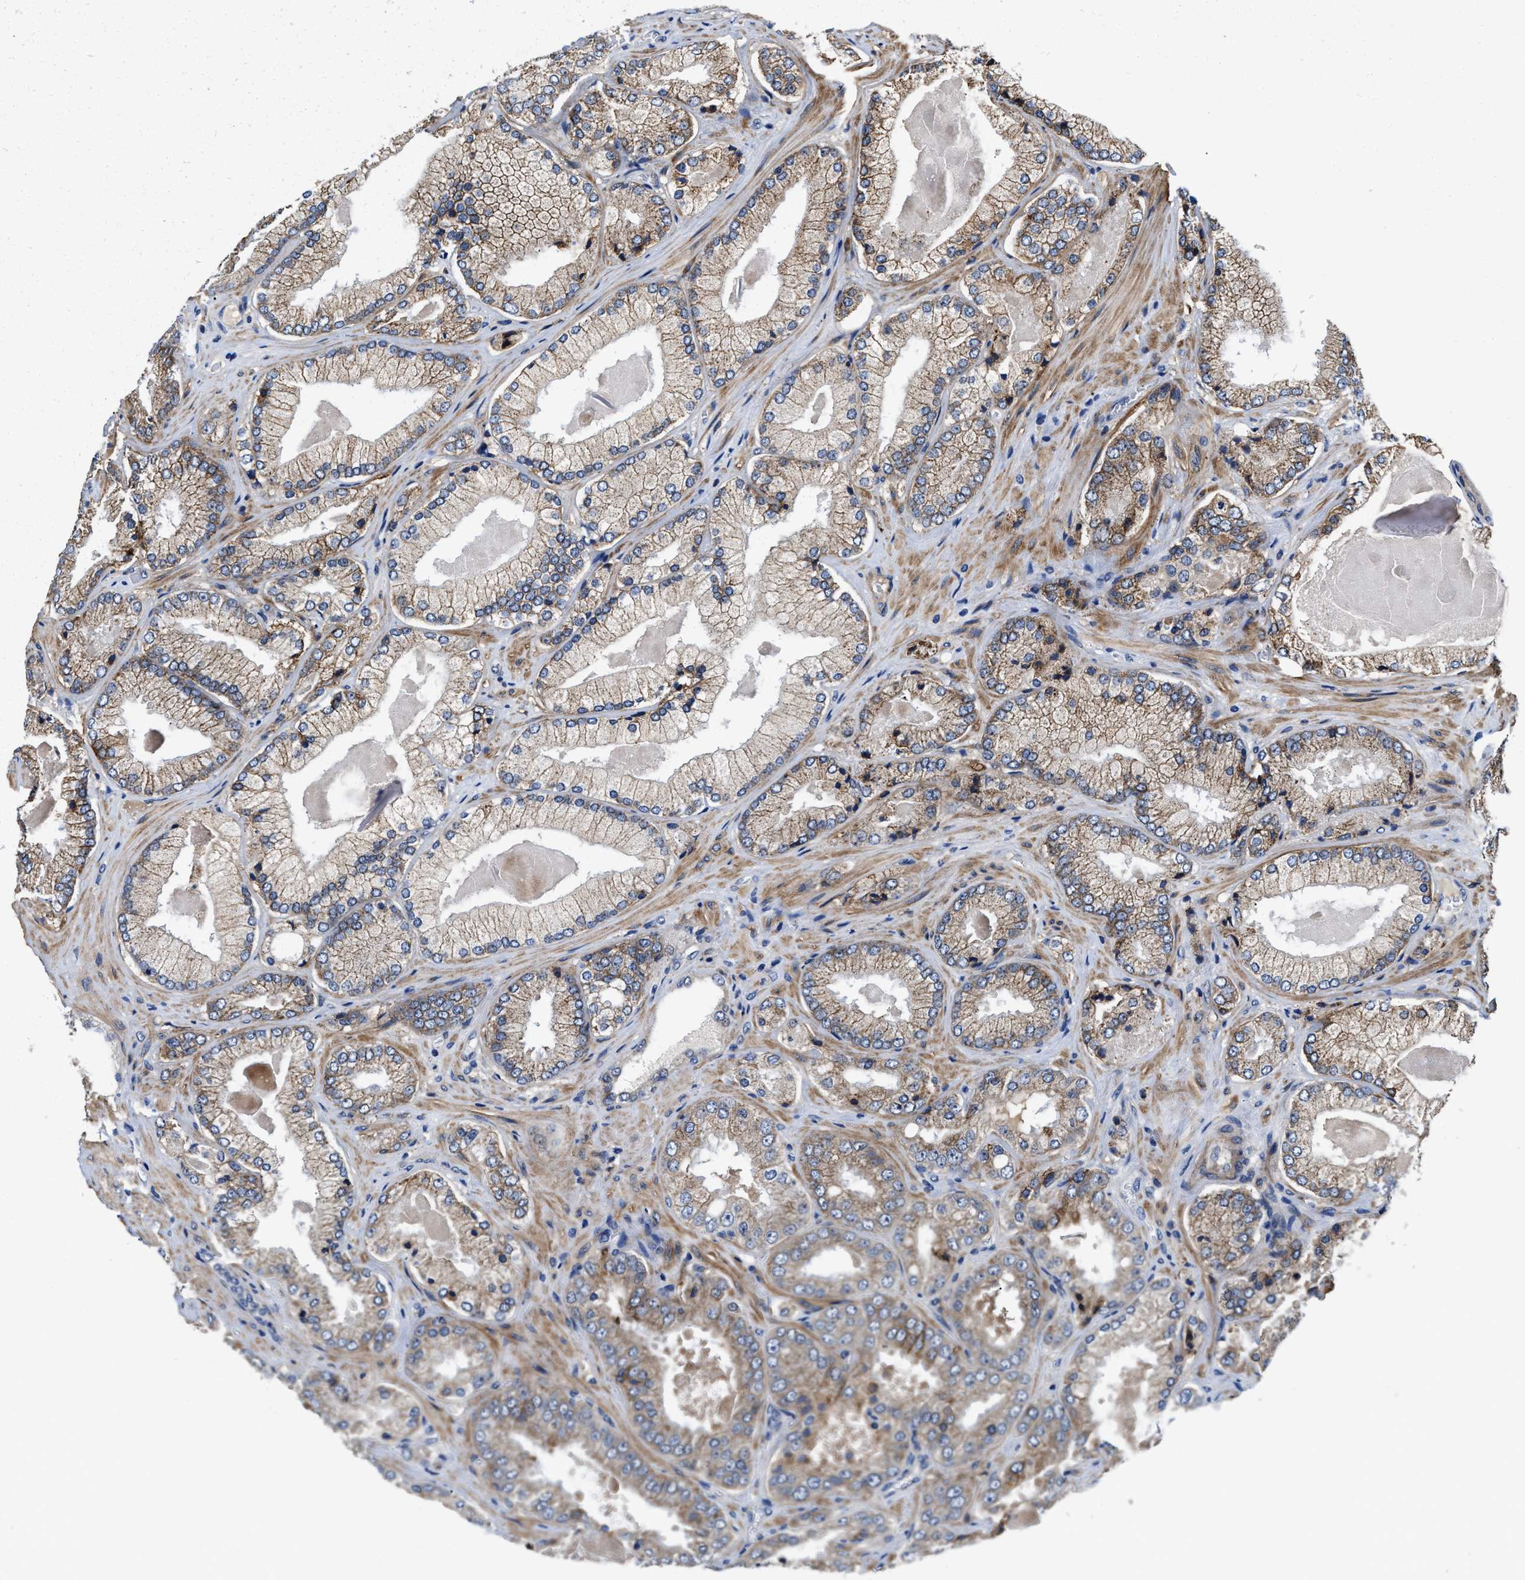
{"staining": {"intensity": "moderate", "quantity": ">75%", "location": "cytoplasmic/membranous"}, "tissue": "prostate cancer", "cell_type": "Tumor cells", "image_type": "cancer", "snomed": [{"axis": "morphology", "description": "Adenocarcinoma, Low grade"}, {"axis": "topography", "description": "Prostate"}], "caption": "IHC histopathology image of adenocarcinoma (low-grade) (prostate) stained for a protein (brown), which exhibits medium levels of moderate cytoplasmic/membranous staining in approximately >75% of tumor cells.", "gene": "SLC12A2", "patient": {"sex": "male", "age": 65}}